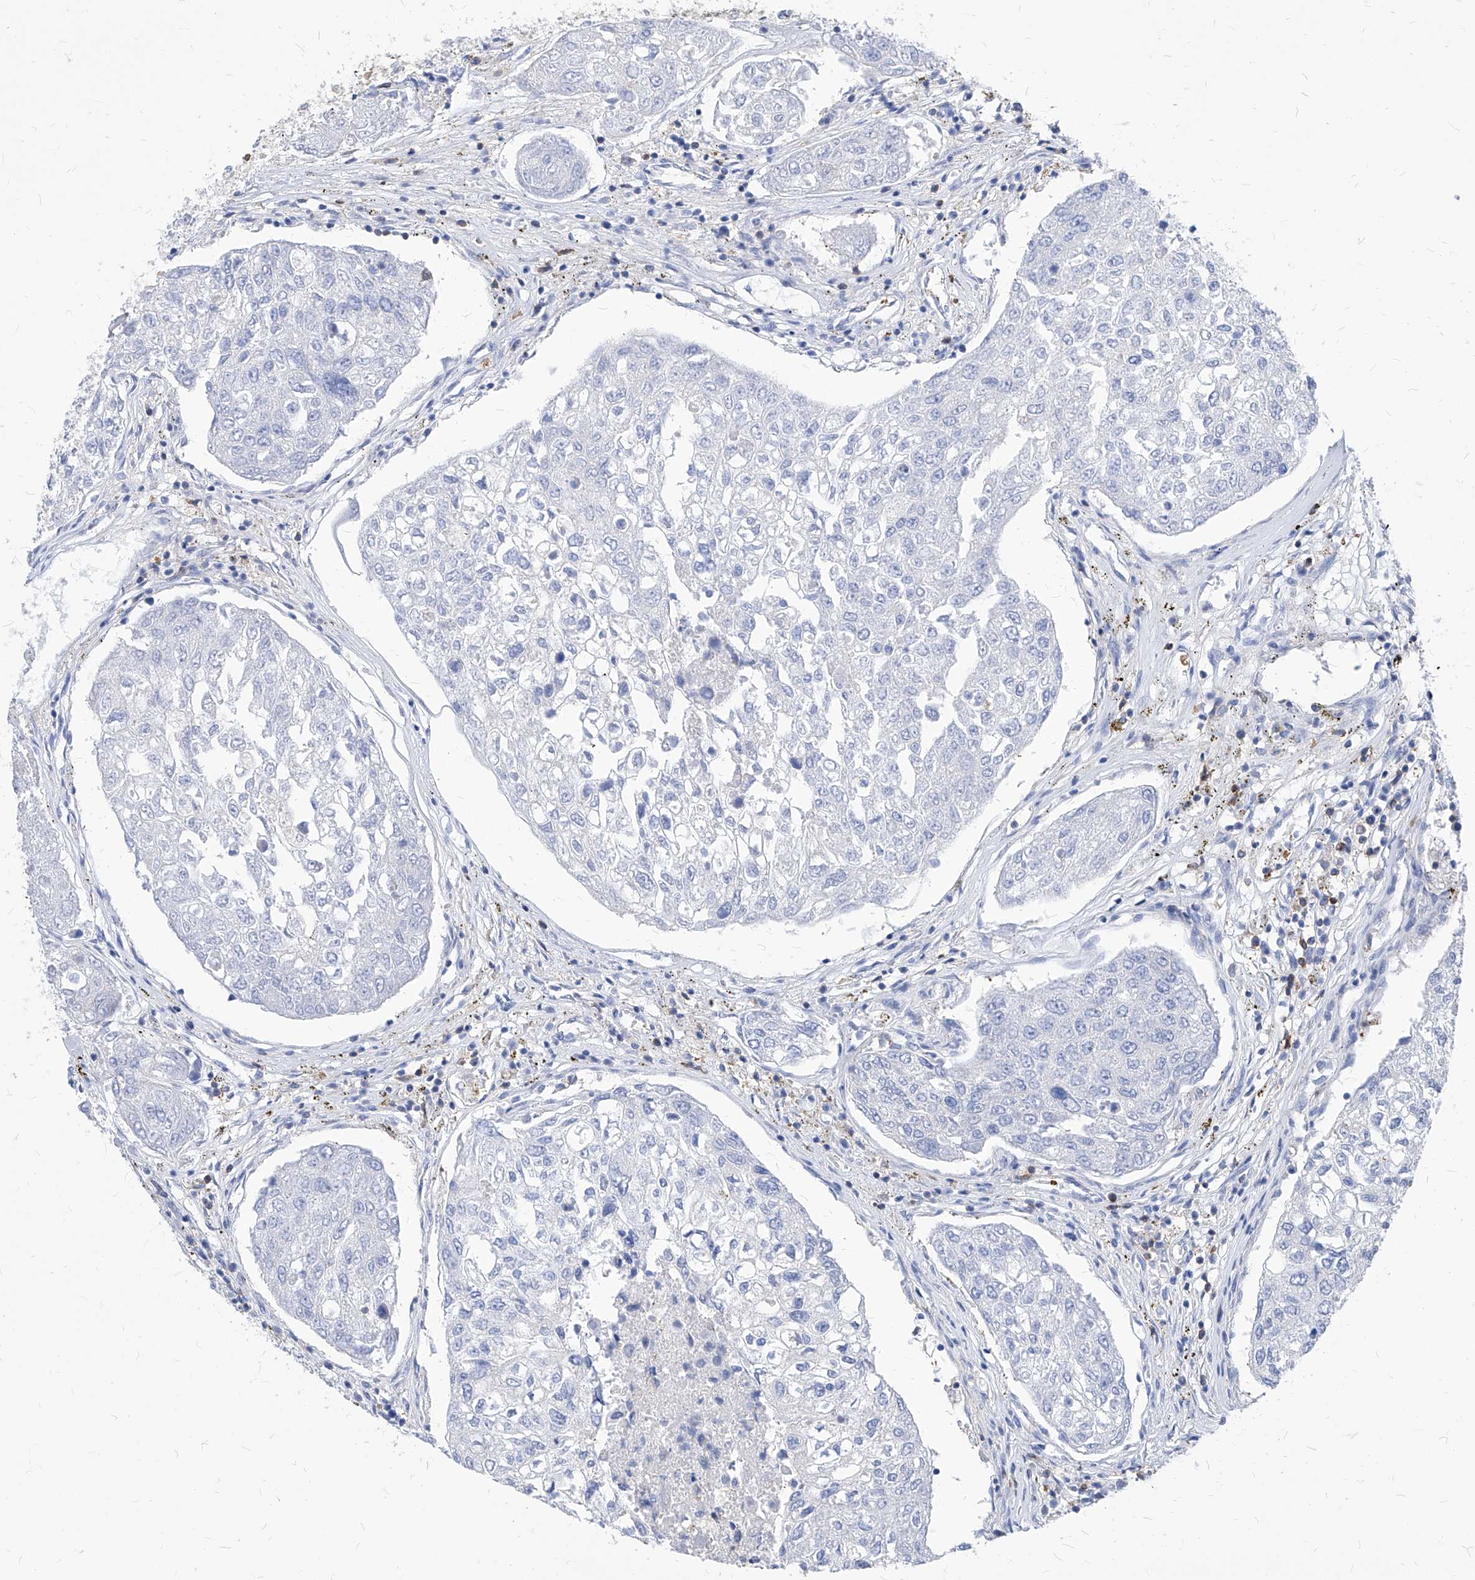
{"staining": {"intensity": "negative", "quantity": "none", "location": "none"}, "tissue": "urothelial cancer", "cell_type": "Tumor cells", "image_type": "cancer", "snomed": [{"axis": "morphology", "description": "Urothelial carcinoma, High grade"}, {"axis": "topography", "description": "Lymph node"}, {"axis": "topography", "description": "Urinary bladder"}], "caption": "Photomicrograph shows no significant protein staining in tumor cells of high-grade urothelial carcinoma.", "gene": "ABRACL", "patient": {"sex": "male", "age": 51}}